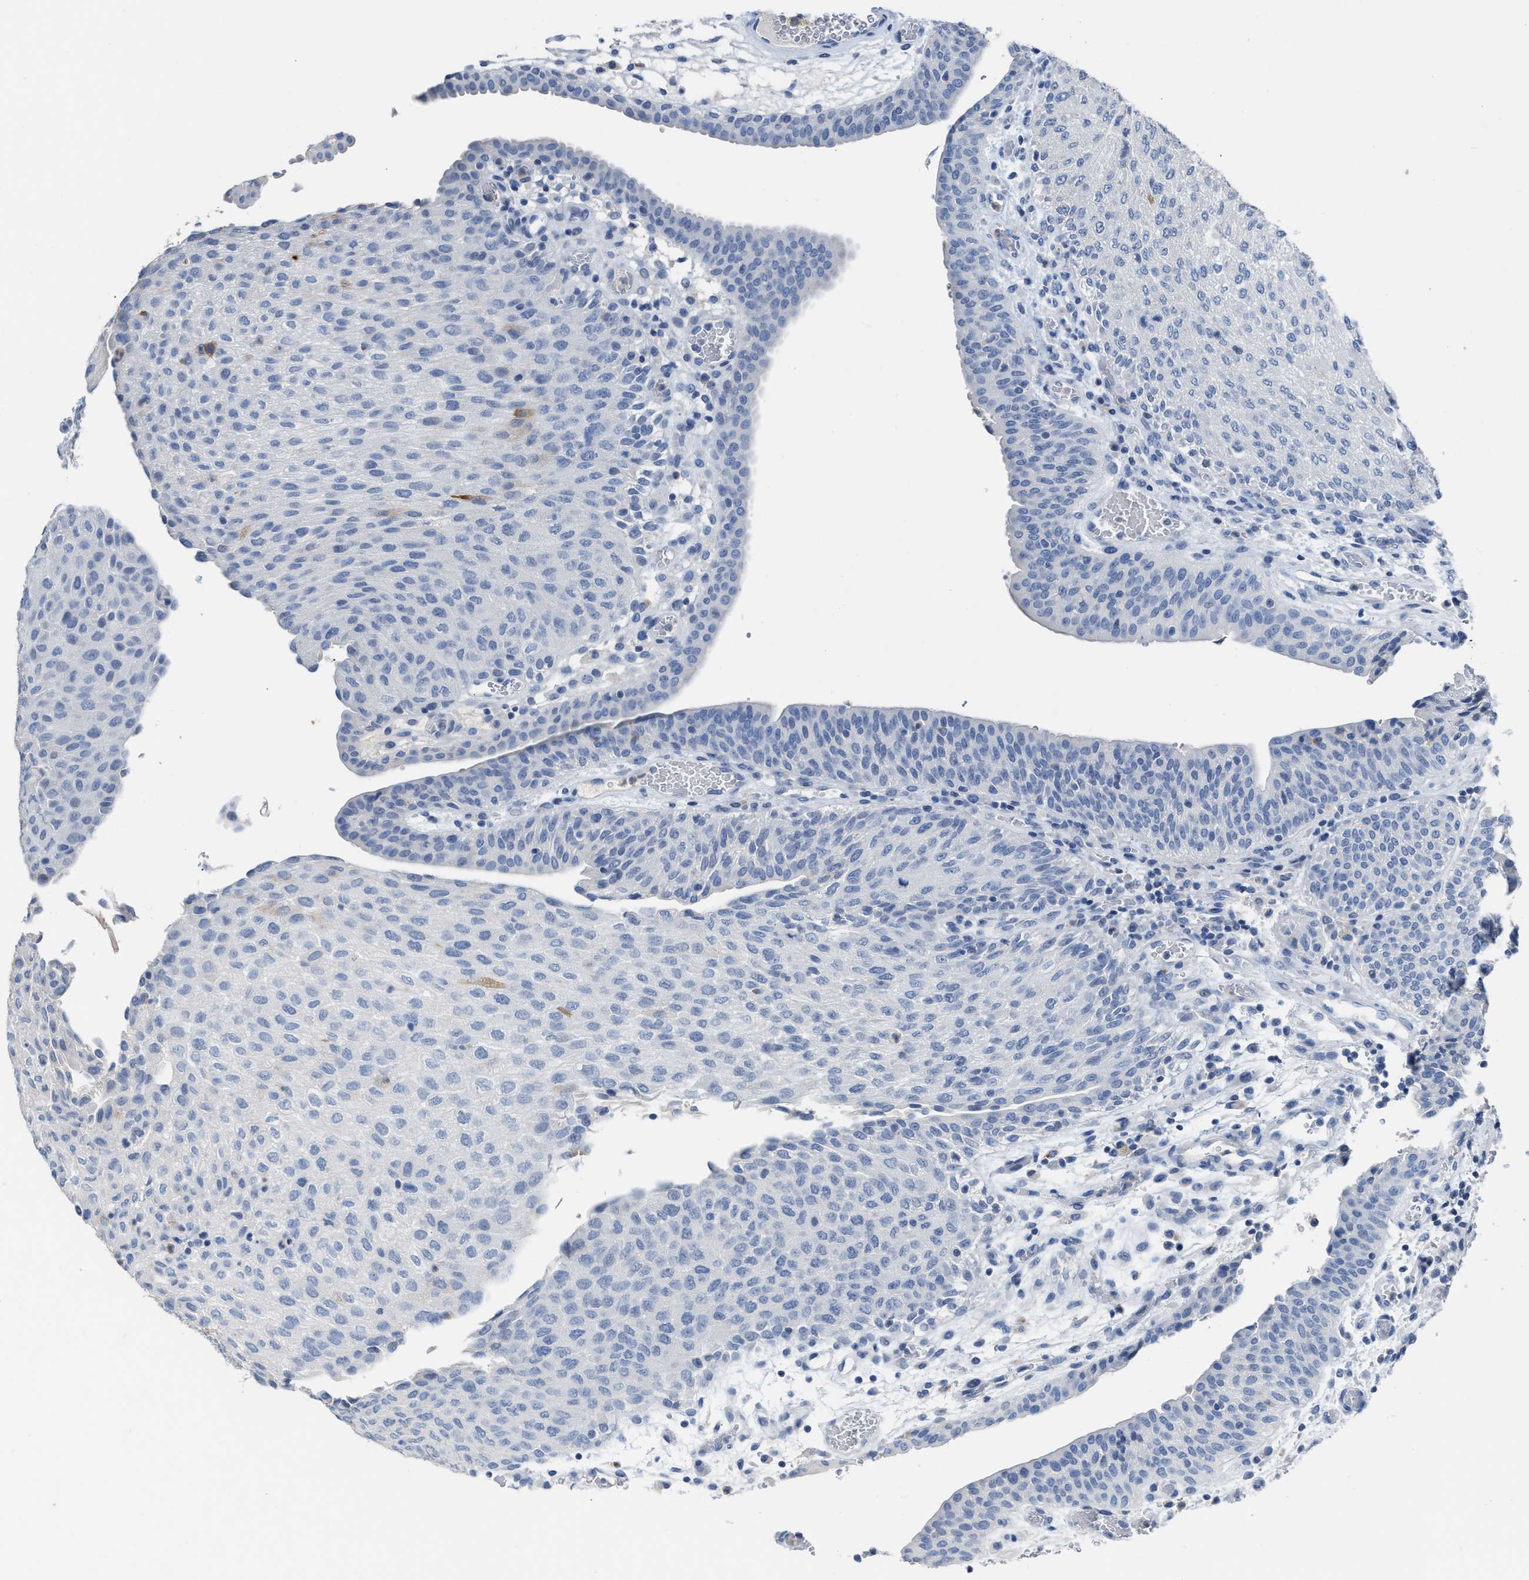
{"staining": {"intensity": "negative", "quantity": "none", "location": "none"}, "tissue": "urothelial cancer", "cell_type": "Tumor cells", "image_type": "cancer", "snomed": [{"axis": "morphology", "description": "Urothelial carcinoma, Low grade"}, {"axis": "morphology", "description": "Urothelial carcinoma, High grade"}, {"axis": "topography", "description": "Urinary bladder"}], "caption": "A micrograph of urothelial cancer stained for a protein displays no brown staining in tumor cells.", "gene": "CEACAM5", "patient": {"sex": "male", "age": 35}}